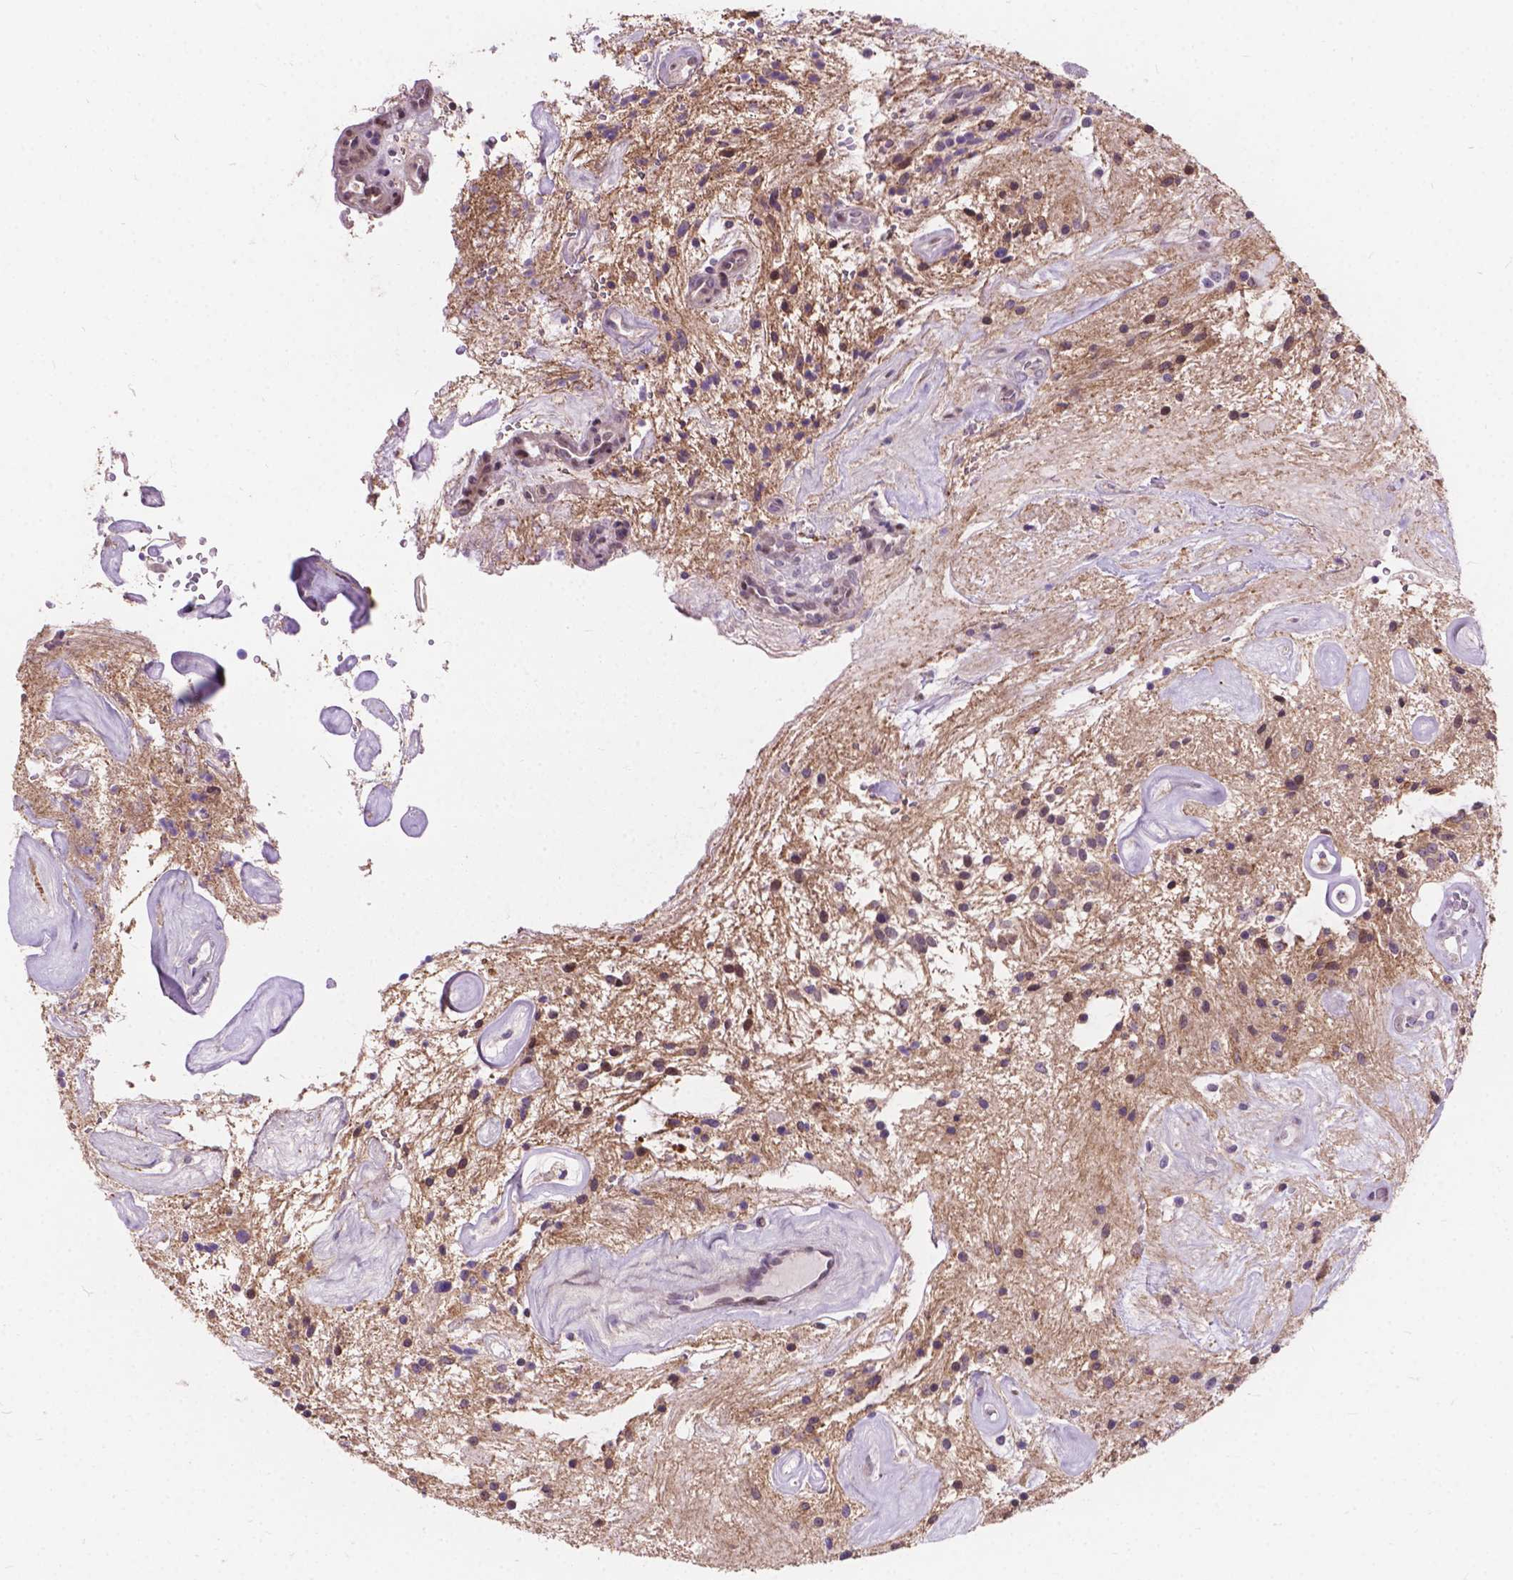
{"staining": {"intensity": "negative", "quantity": "none", "location": "none"}, "tissue": "glioma", "cell_type": "Tumor cells", "image_type": "cancer", "snomed": [{"axis": "morphology", "description": "Glioma, malignant, Low grade"}, {"axis": "topography", "description": "Cerebellum"}], "caption": "The histopathology image exhibits no significant expression in tumor cells of glioma.", "gene": "MYH14", "patient": {"sex": "female", "age": 14}}